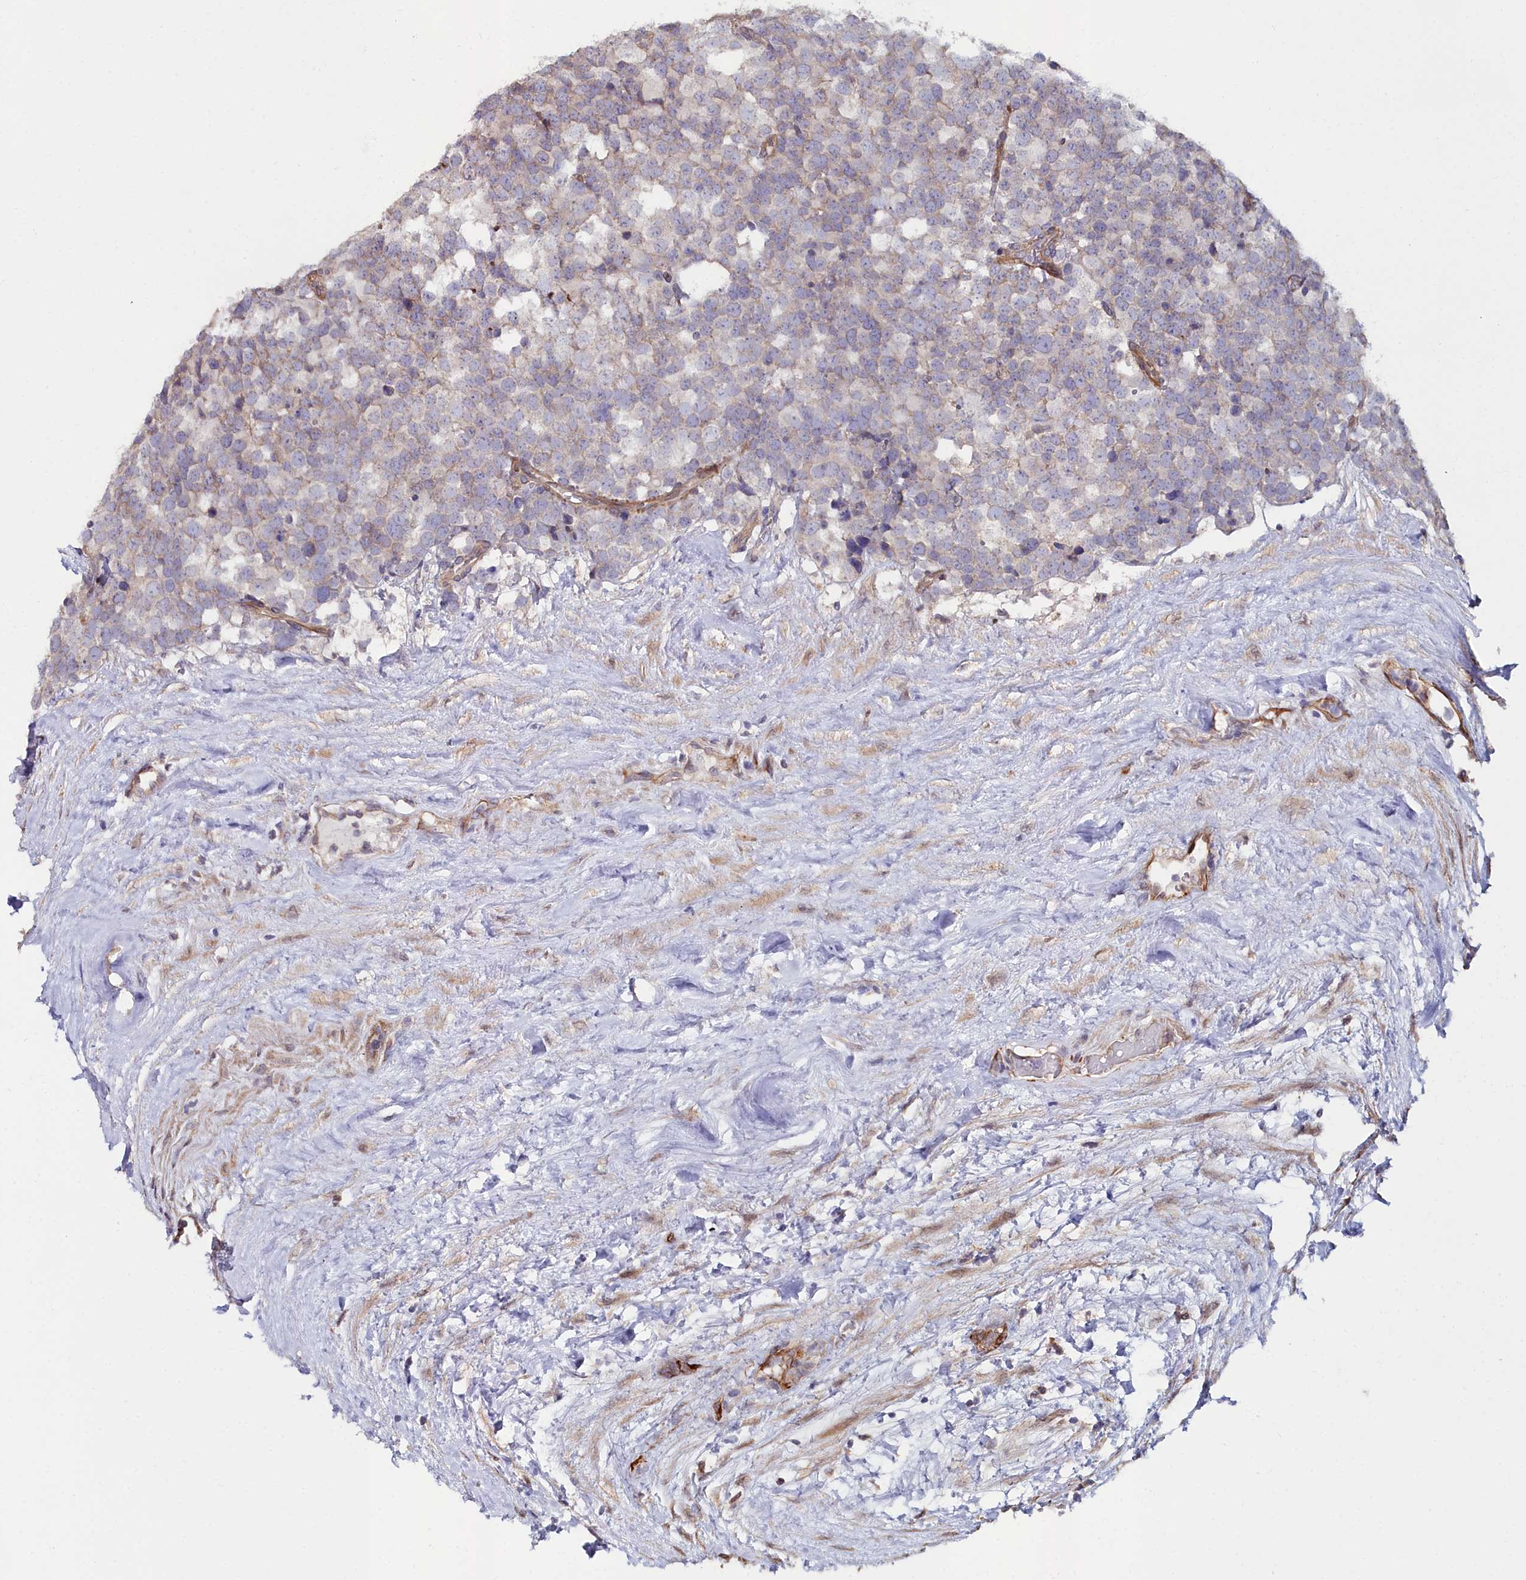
{"staining": {"intensity": "negative", "quantity": "none", "location": "none"}, "tissue": "testis cancer", "cell_type": "Tumor cells", "image_type": "cancer", "snomed": [{"axis": "morphology", "description": "Seminoma, NOS"}, {"axis": "topography", "description": "Testis"}], "caption": "Tumor cells show no significant protein expression in testis seminoma.", "gene": "C4orf19", "patient": {"sex": "male", "age": 71}}